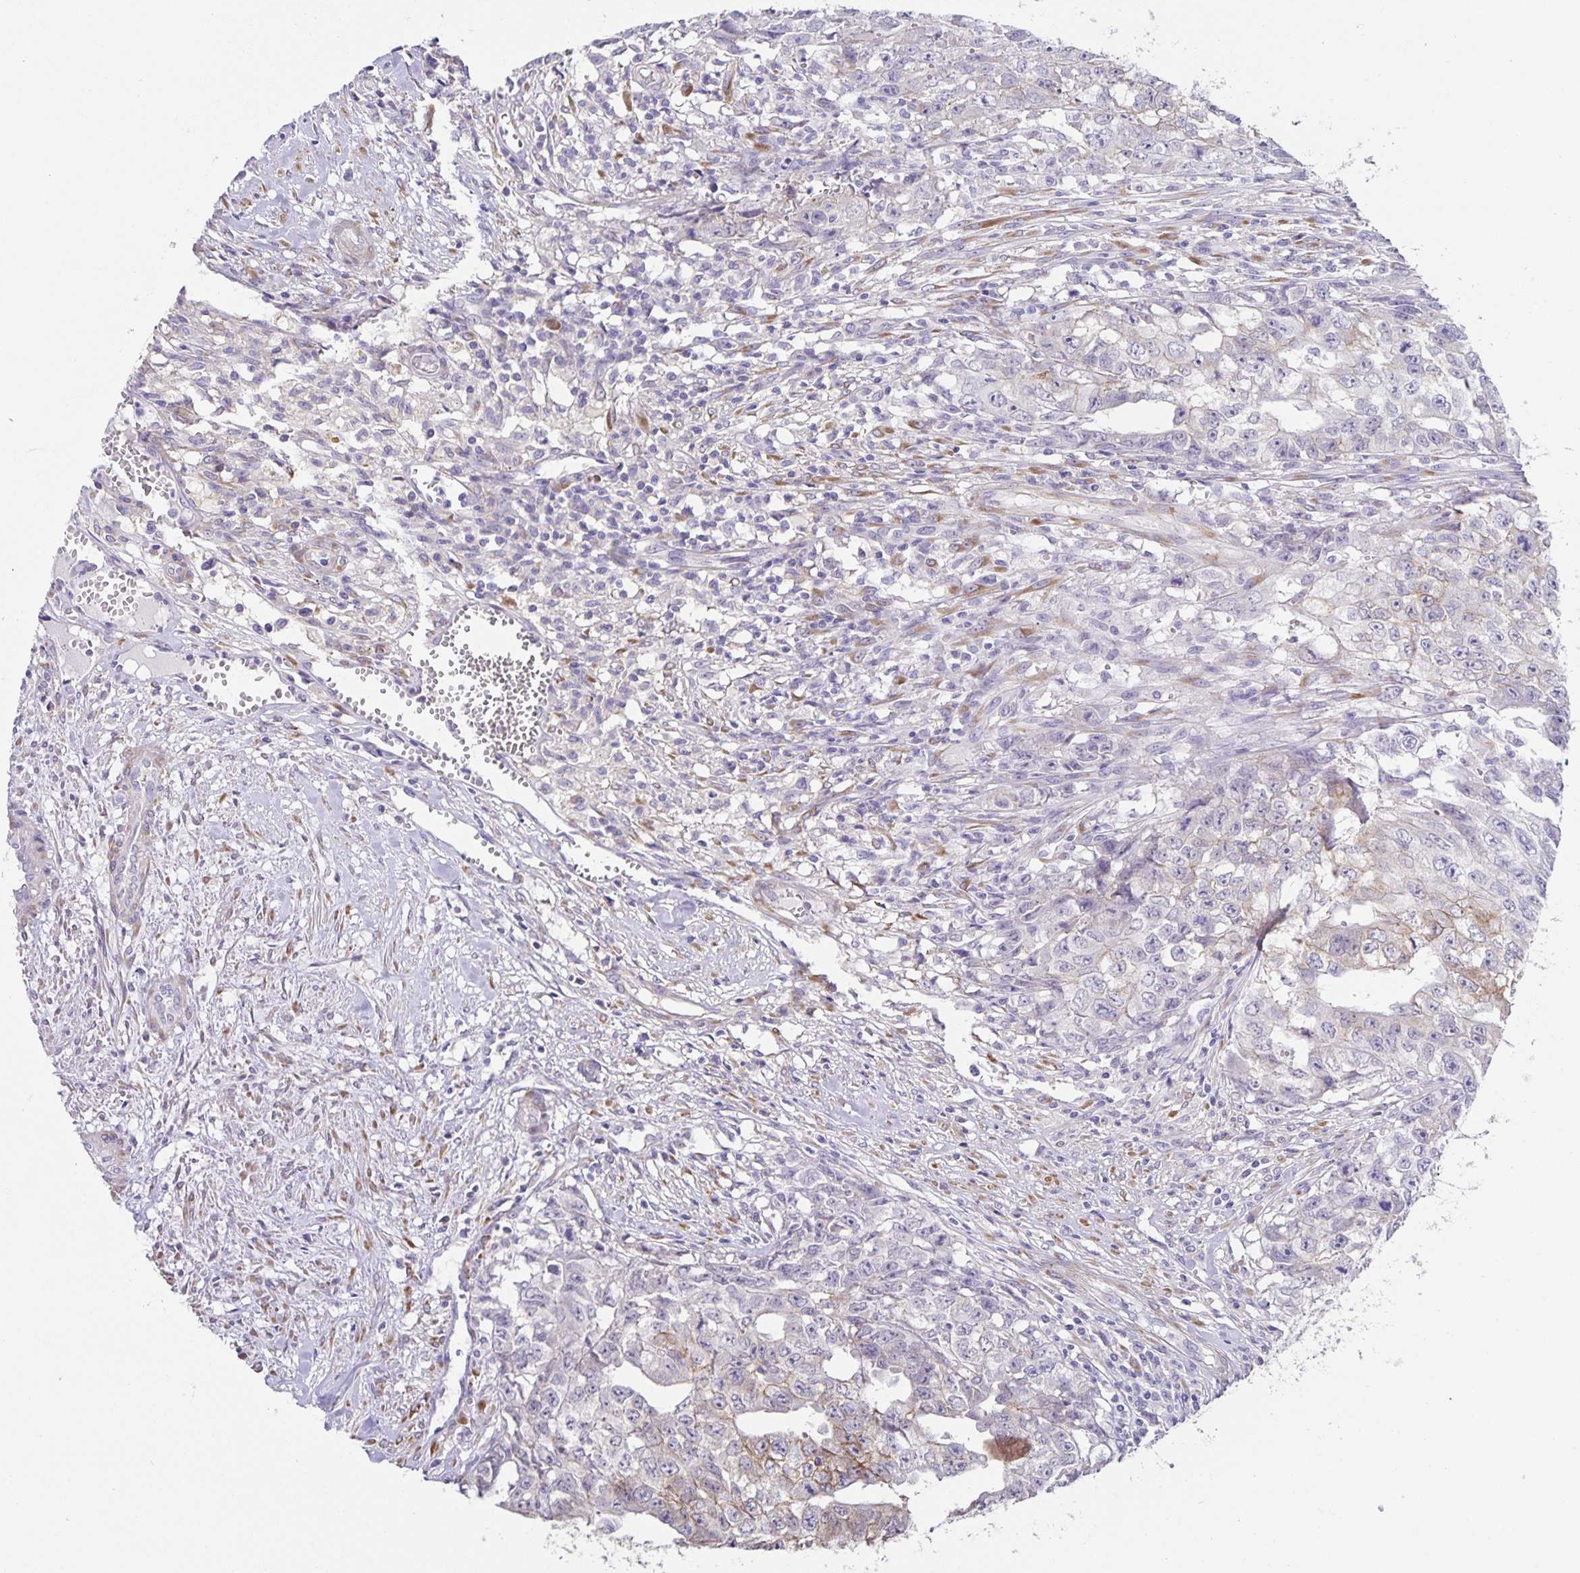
{"staining": {"intensity": "weak", "quantity": "<25%", "location": "cytoplasmic/membranous"}, "tissue": "testis cancer", "cell_type": "Tumor cells", "image_type": "cancer", "snomed": [{"axis": "morphology", "description": "Carcinoma, Embryonal, NOS"}, {"axis": "morphology", "description": "Teratoma, malignant, NOS"}, {"axis": "topography", "description": "Testis"}], "caption": "Tumor cells are negative for brown protein staining in testis embryonal carcinoma. (DAB immunohistochemistry, high magnification).", "gene": "PRR36", "patient": {"sex": "male", "age": 24}}